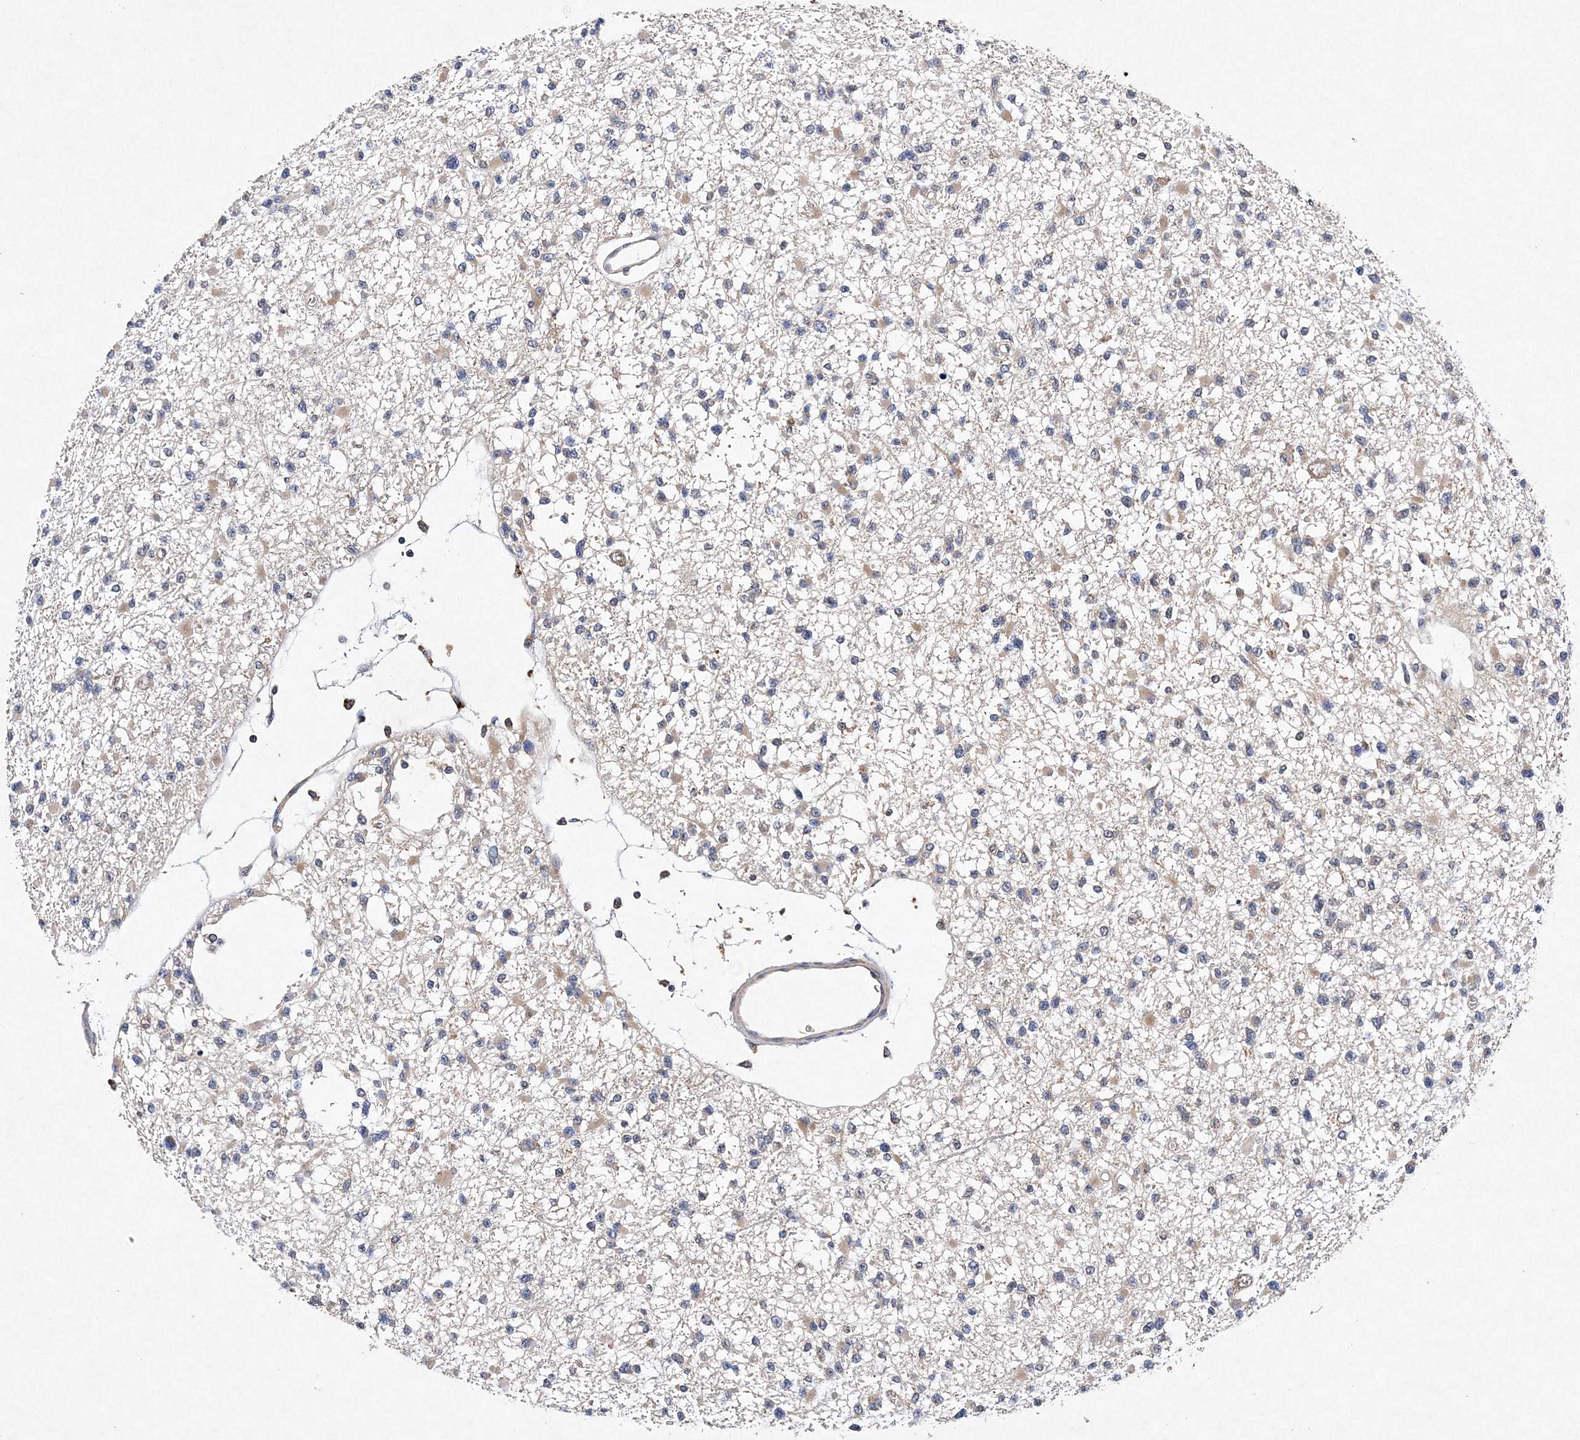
{"staining": {"intensity": "negative", "quantity": "none", "location": "none"}, "tissue": "glioma", "cell_type": "Tumor cells", "image_type": "cancer", "snomed": [{"axis": "morphology", "description": "Glioma, malignant, Low grade"}, {"axis": "topography", "description": "Brain"}], "caption": "The micrograph shows no significant expression in tumor cells of malignant low-grade glioma.", "gene": "PROSER1", "patient": {"sex": "female", "age": 22}}